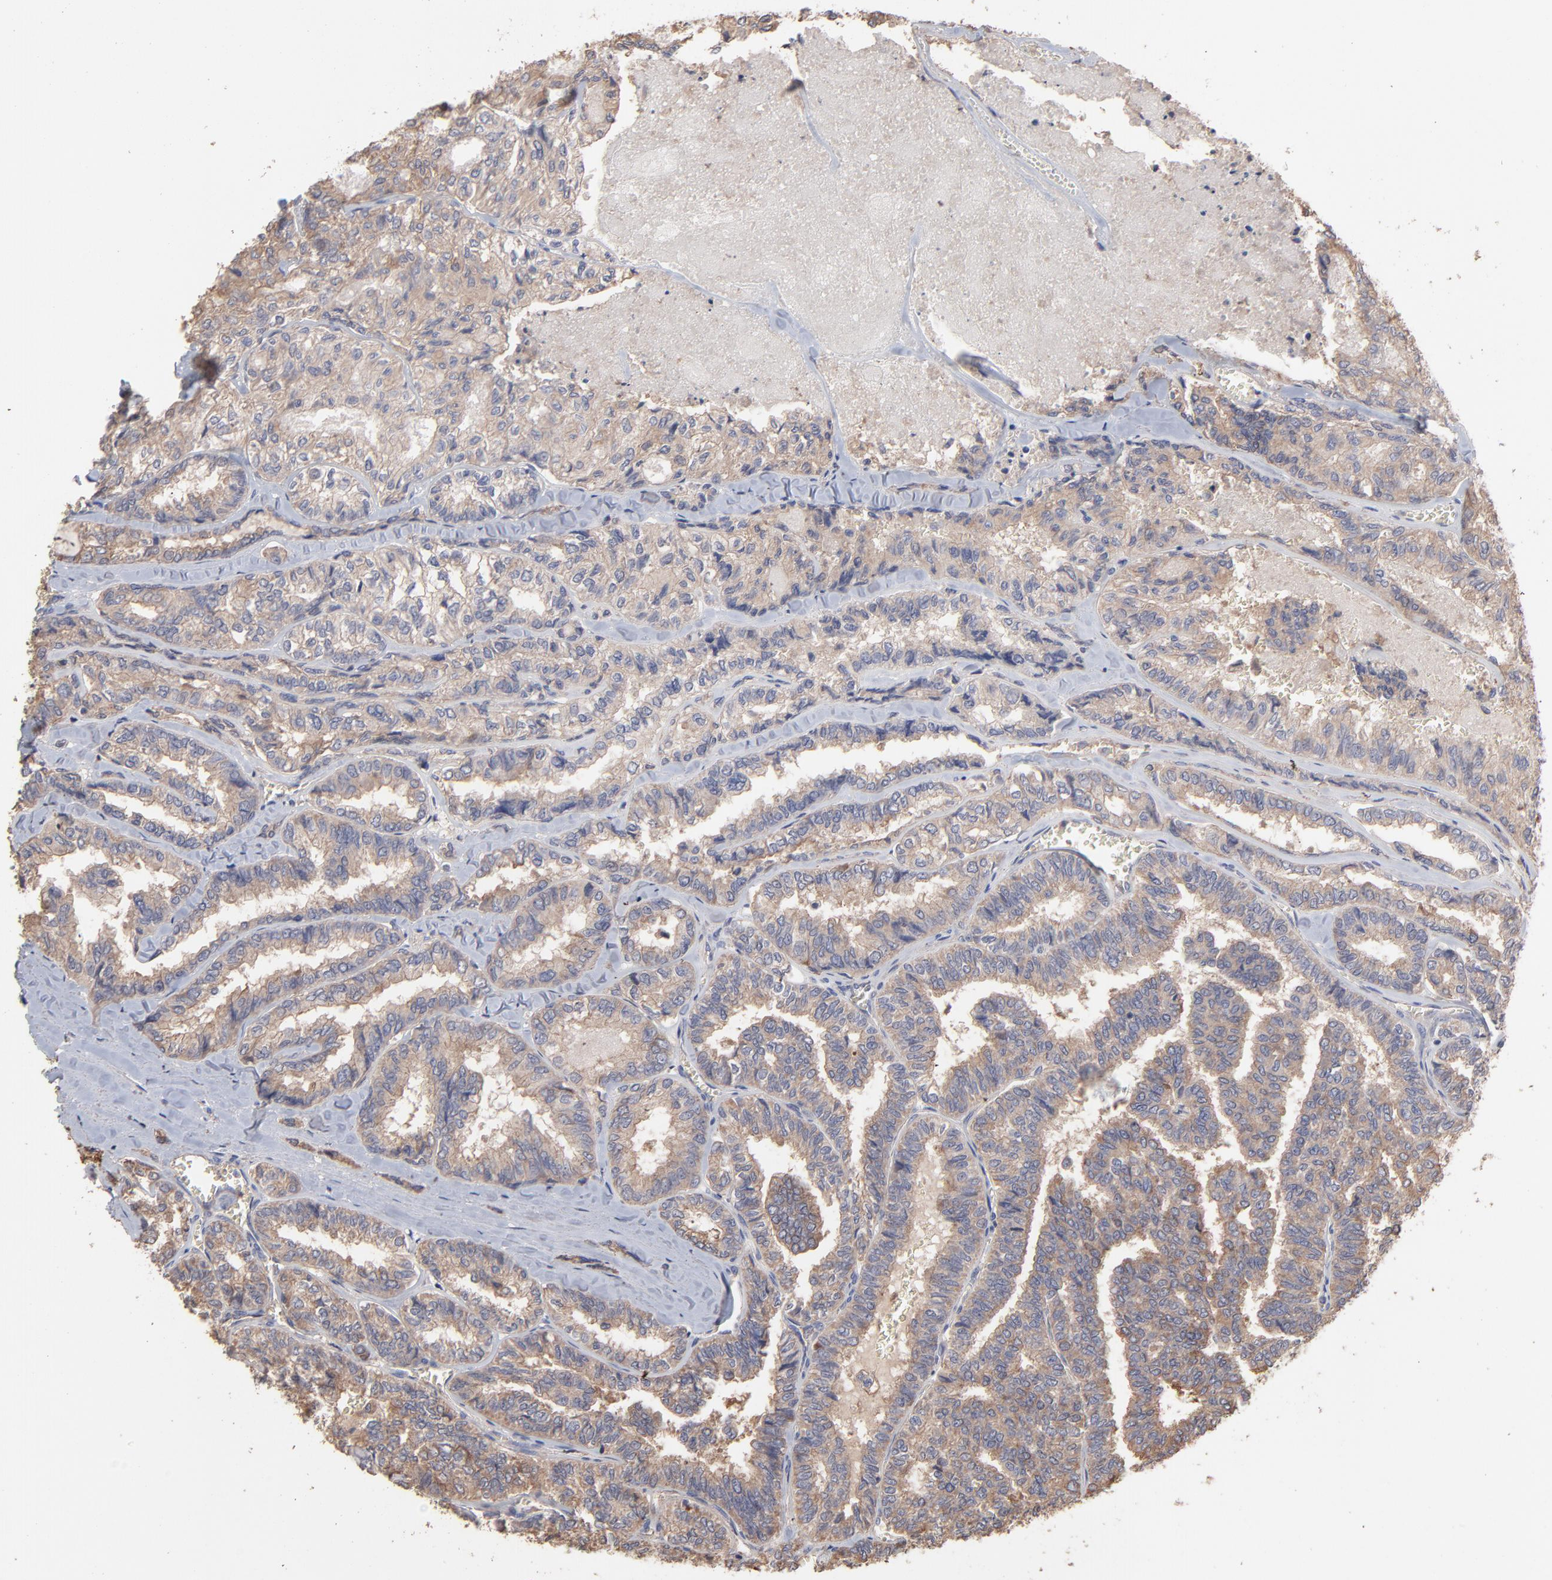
{"staining": {"intensity": "moderate", "quantity": ">75%", "location": "cytoplasmic/membranous"}, "tissue": "thyroid cancer", "cell_type": "Tumor cells", "image_type": "cancer", "snomed": [{"axis": "morphology", "description": "Papillary adenocarcinoma, NOS"}, {"axis": "topography", "description": "Thyroid gland"}], "caption": "Immunohistochemistry (DAB (3,3'-diaminobenzidine)) staining of thyroid papillary adenocarcinoma reveals moderate cytoplasmic/membranous protein positivity in about >75% of tumor cells.", "gene": "TANGO2", "patient": {"sex": "female", "age": 35}}